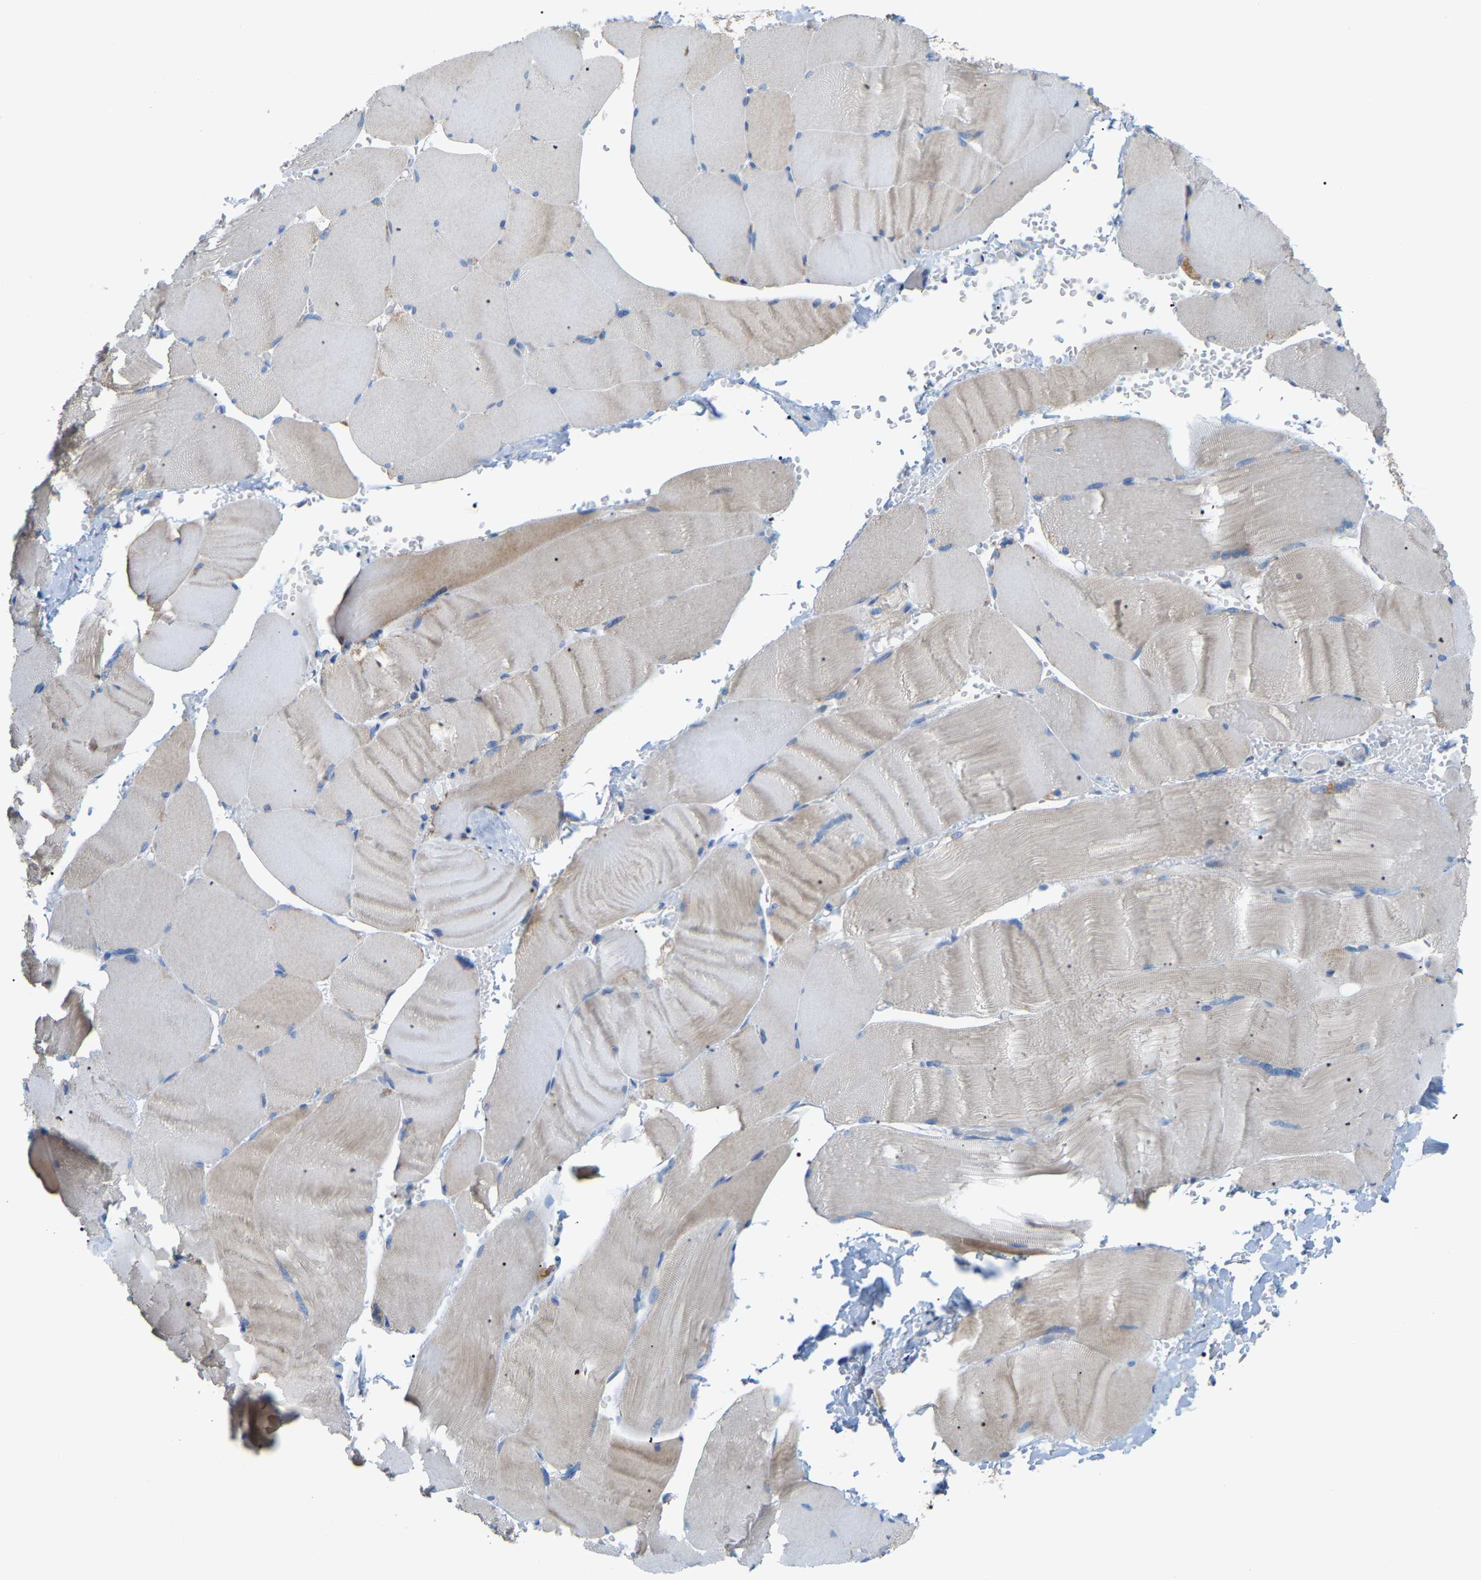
{"staining": {"intensity": "weak", "quantity": "<25%", "location": "cytoplasmic/membranous"}, "tissue": "skeletal muscle", "cell_type": "Myocytes", "image_type": "normal", "snomed": [{"axis": "morphology", "description": "Normal tissue, NOS"}, {"axis": "topography", "description": "Skin"}, {"axis": "topography", "description": "Skeletal muscle"}], "caption": "Immunohistochemical staining of benign skeletal muscle displays no significant staining in myocytes. The staining was performed using DAB to visualize the protein expression in brown, while the nuclei were stained in blue with hematoxylin (Magnification: 20x).", "gene": "CROT", "patient": {"sex": "male", "age": 83}}